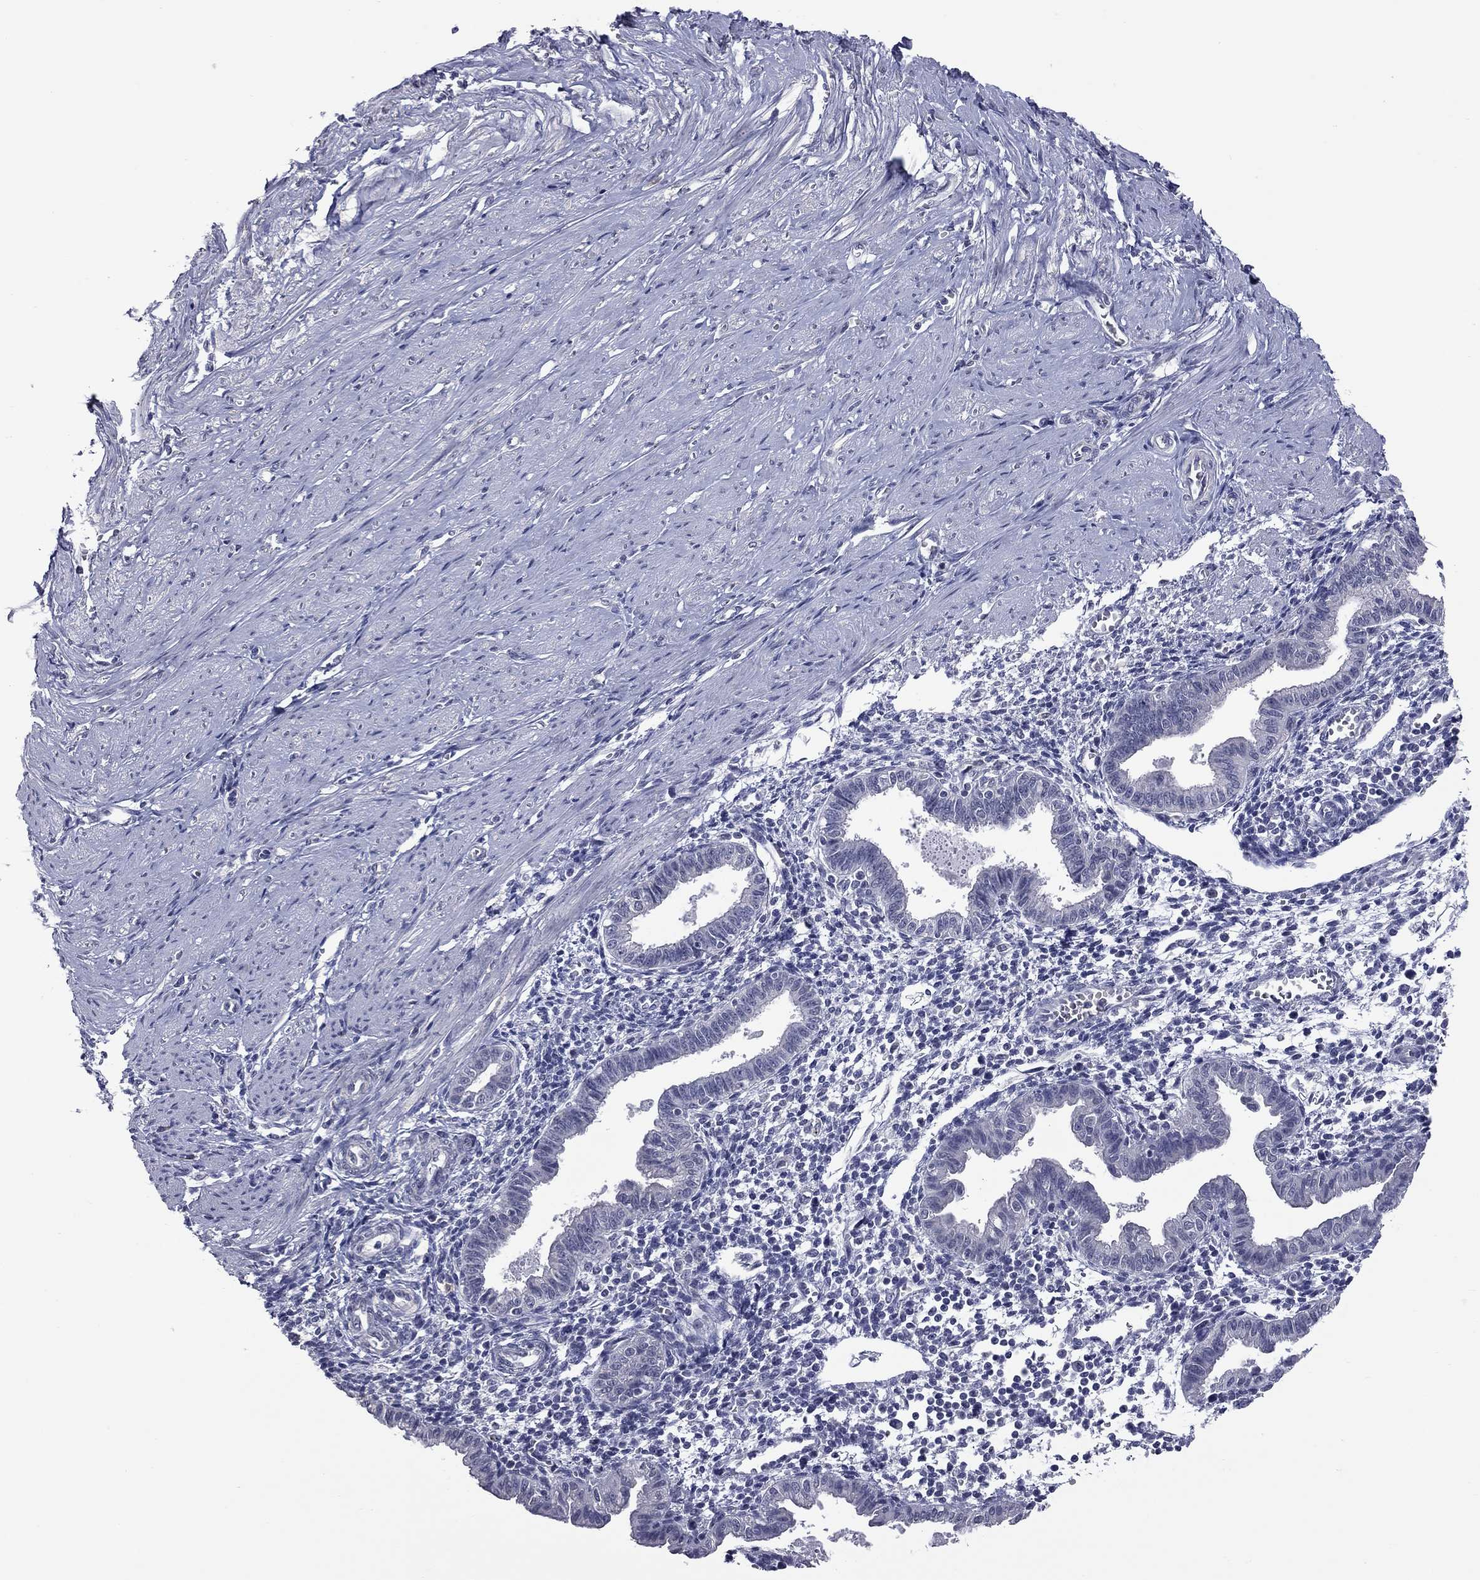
{"staining": {"intensity": "negative", "quantity": "none", "location": "none"}, "tissue": "endometrium", "cell_type": "Cells in endometrial stroma", "image_type": "normal", "snomed": [{"axis": "morphology", "description": "Normal tissue, NOS"}, {"axis": "topography", "description": "Endometrium"}], "caption": "High magnification brightfield microscopy of normal endometrium stained with DAB (3,3'-diaminobenzidine) (brown) and counterstained with hematoxylin (blue): cells in endometrial stroma show no significant expression. The staining is performed using DAB brown chromogen with nuclei counter-stained in using hematoxylin.", "gene": "SHOC2", "patient": {"sex": "female", "age": 37}}